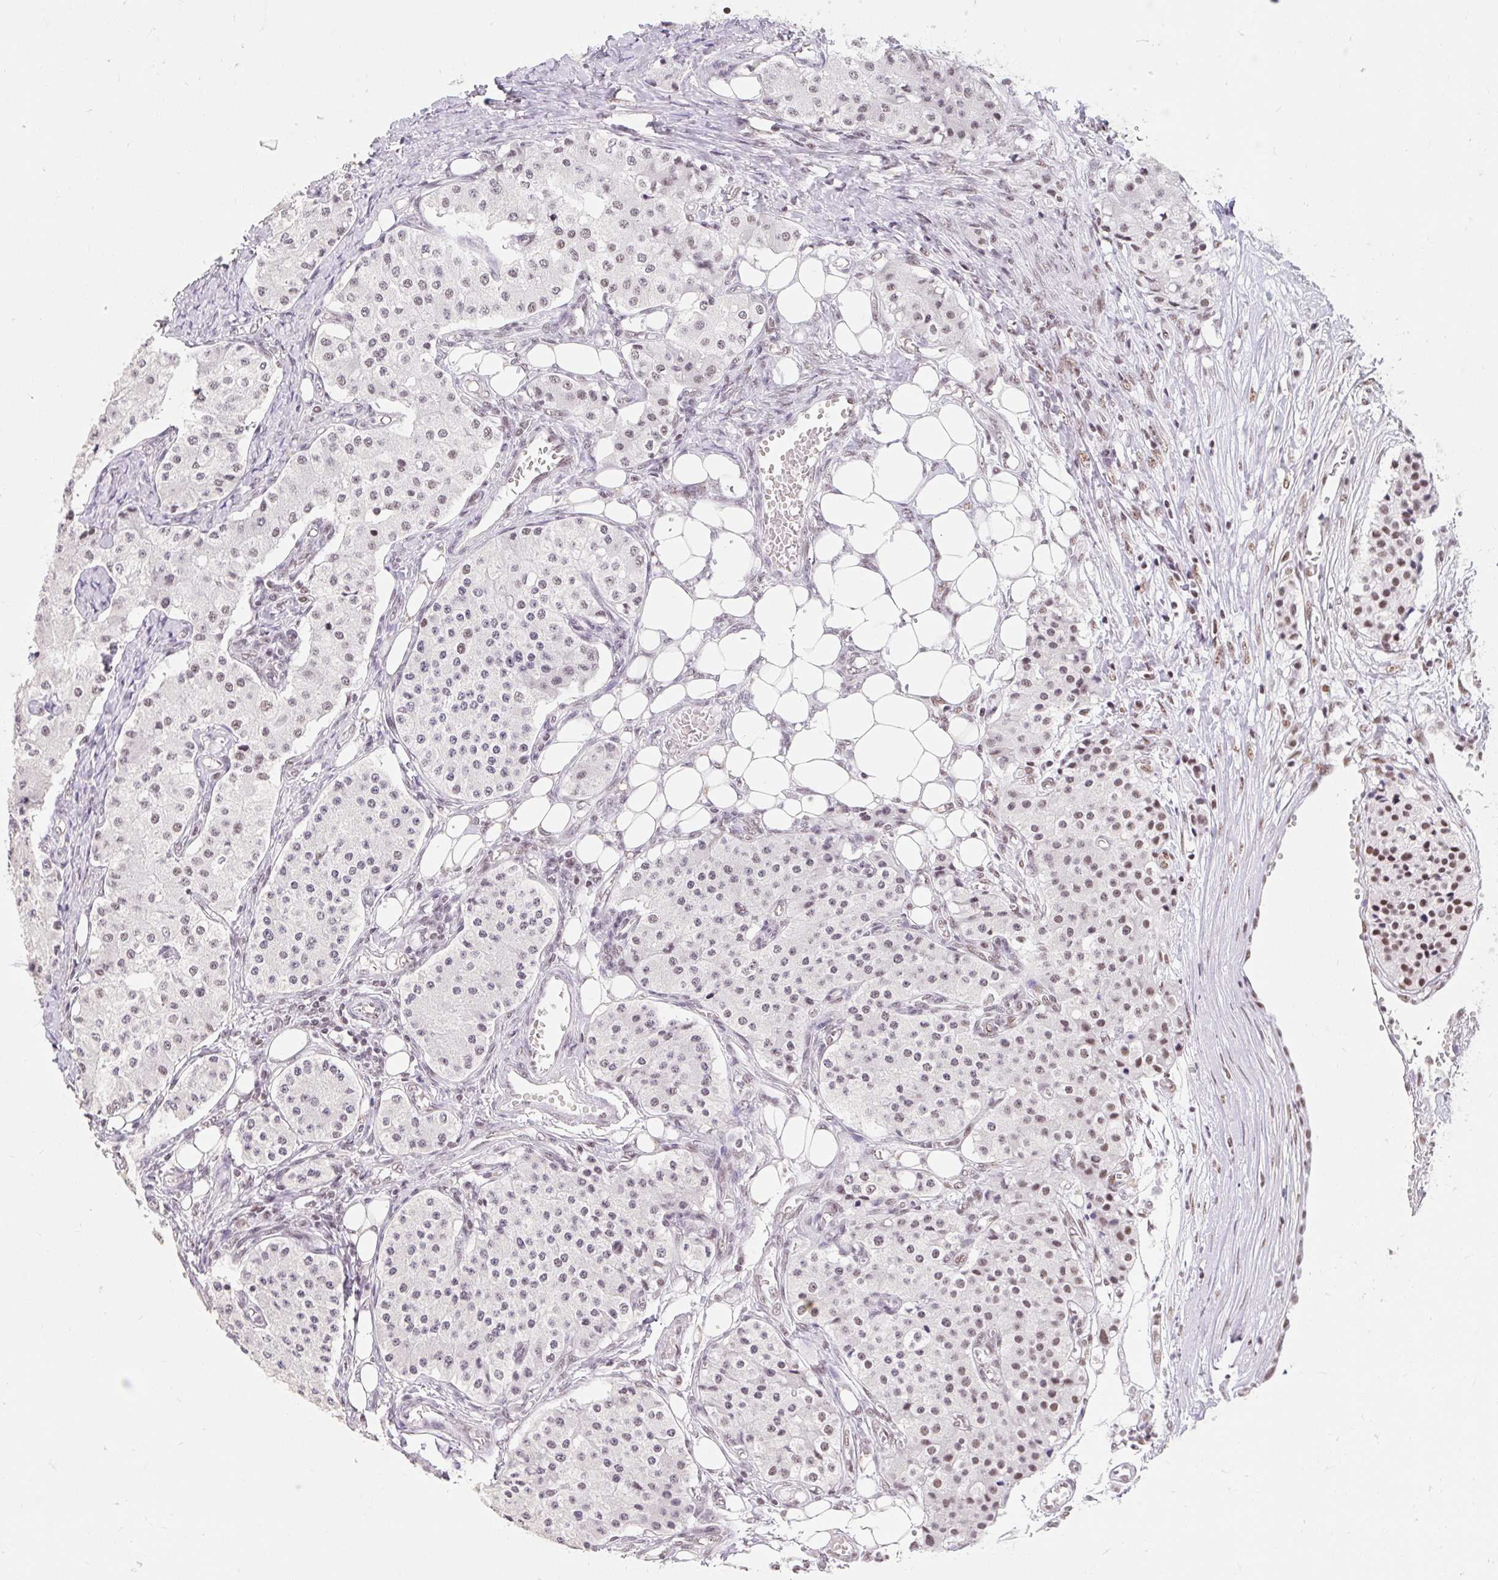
{"staining": {"intensity": "weak", "quantity": "25%-75%", "location": "nuclear"}, "tissue": "carcinoid", "cell_type": "Tumor cells", "image_type": "cancer", "snomed": [{"axis": "morphology", "description": "Carcinoid, malignant, NOS"}, {"axis": "topography", "description": "Colon"}], "caption": "This is an image of immunohistochemistry staining of carcinoid, which shows weak staining in the nuclear of tumor cells.", "gene": "SRSF10", "patient": {"sex": "female", "age": 52}}